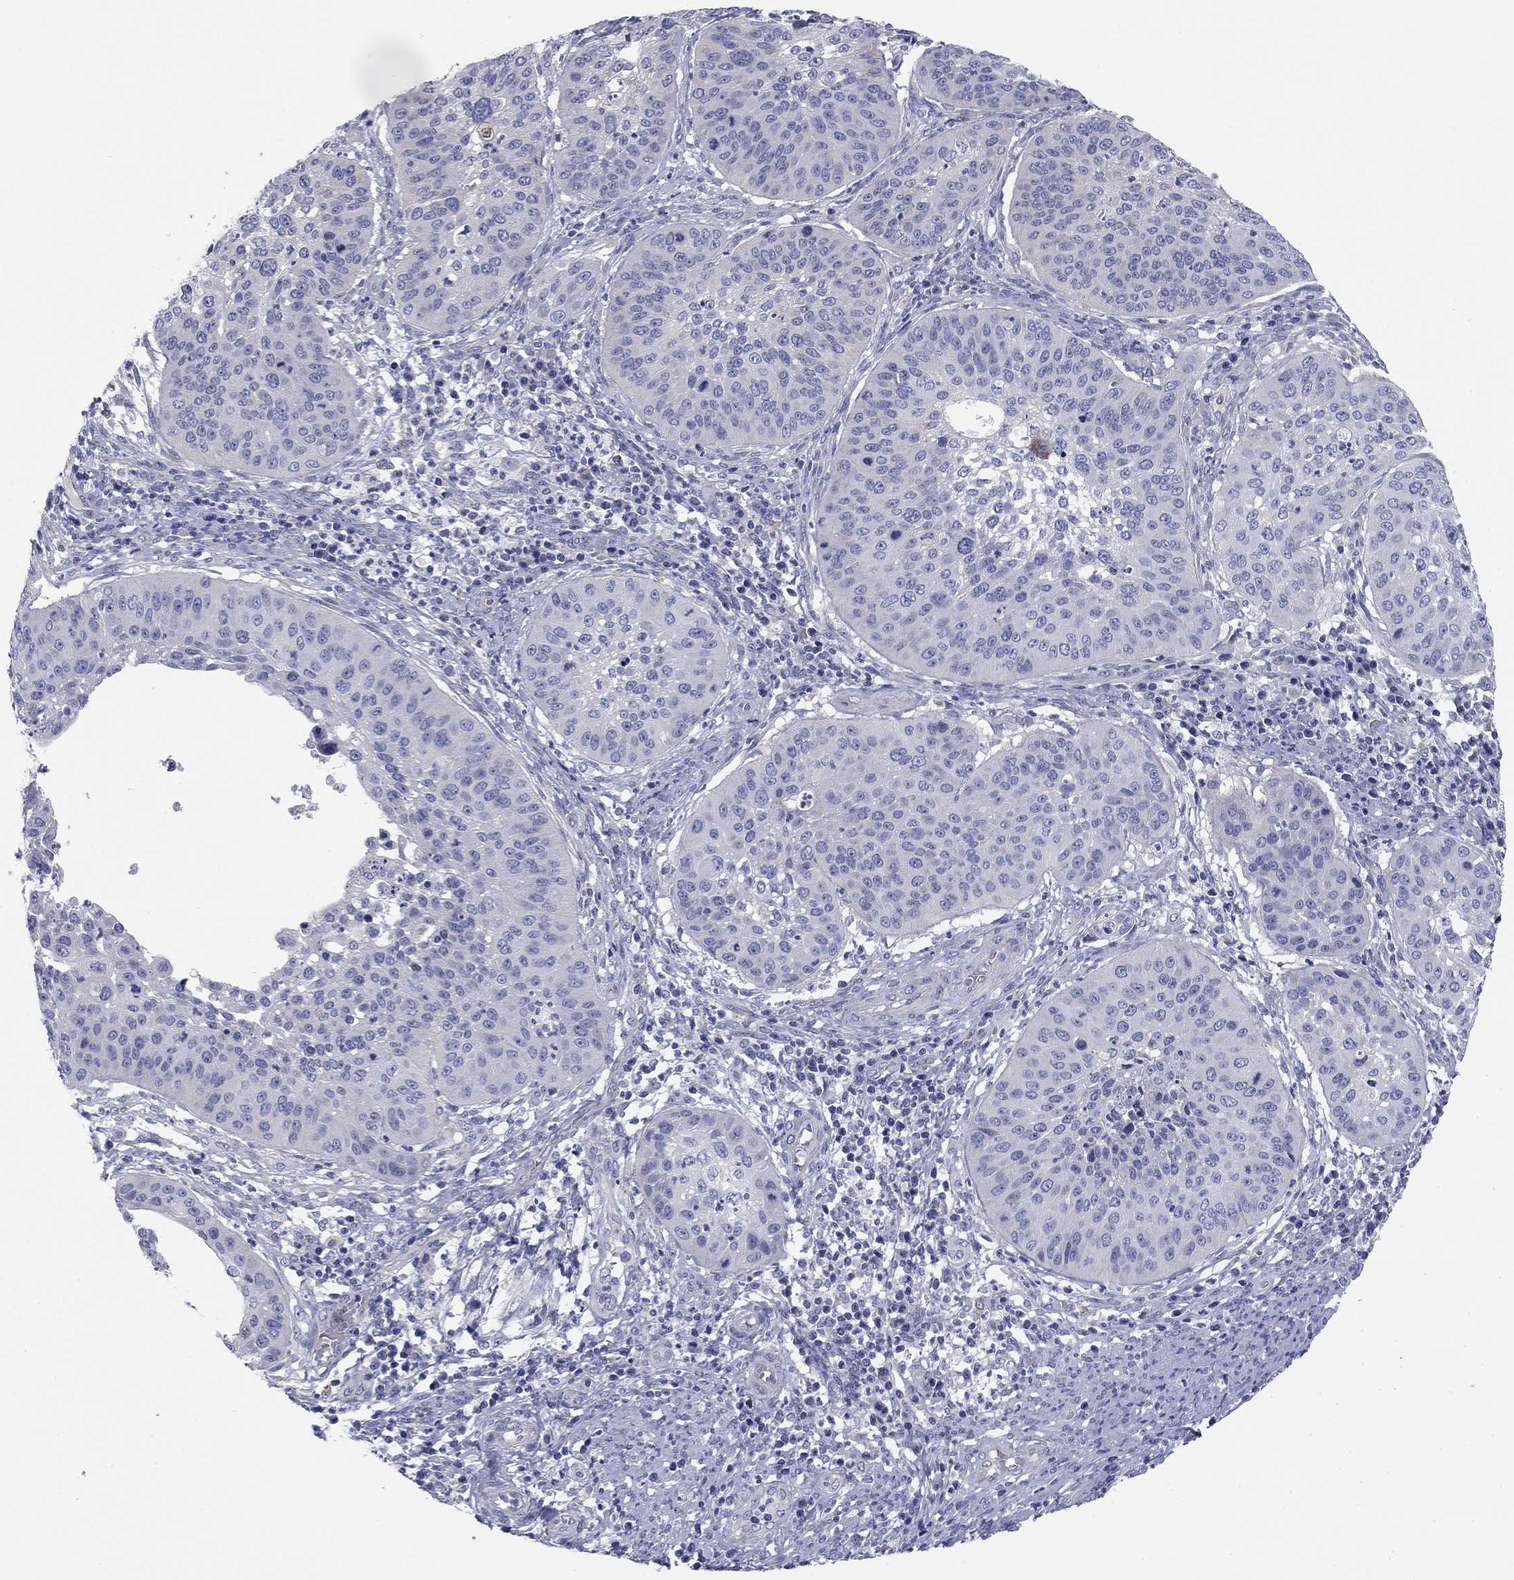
{"staining": {"intensity": "negative", "quantity": "none", "location": "none"}, "tissue": "cervical cancer", "cell_type": "Tumor cells", "image_type": "cancer", "snomed": [{"axis": "morphology", "description": "Normal tissue, NOS"}, {"axis": "morphology", "description": "Squamous cell carcinoma, NOS"}, {"axis": "topography", "description": "Cervix"}], "caption": "The histopathology image exhibits no significant expression in tumor cells of squamous cell carcinoma (cervical).", "gene": "SEPTIN3", "patient": {"sex": "female", "age": 39}}